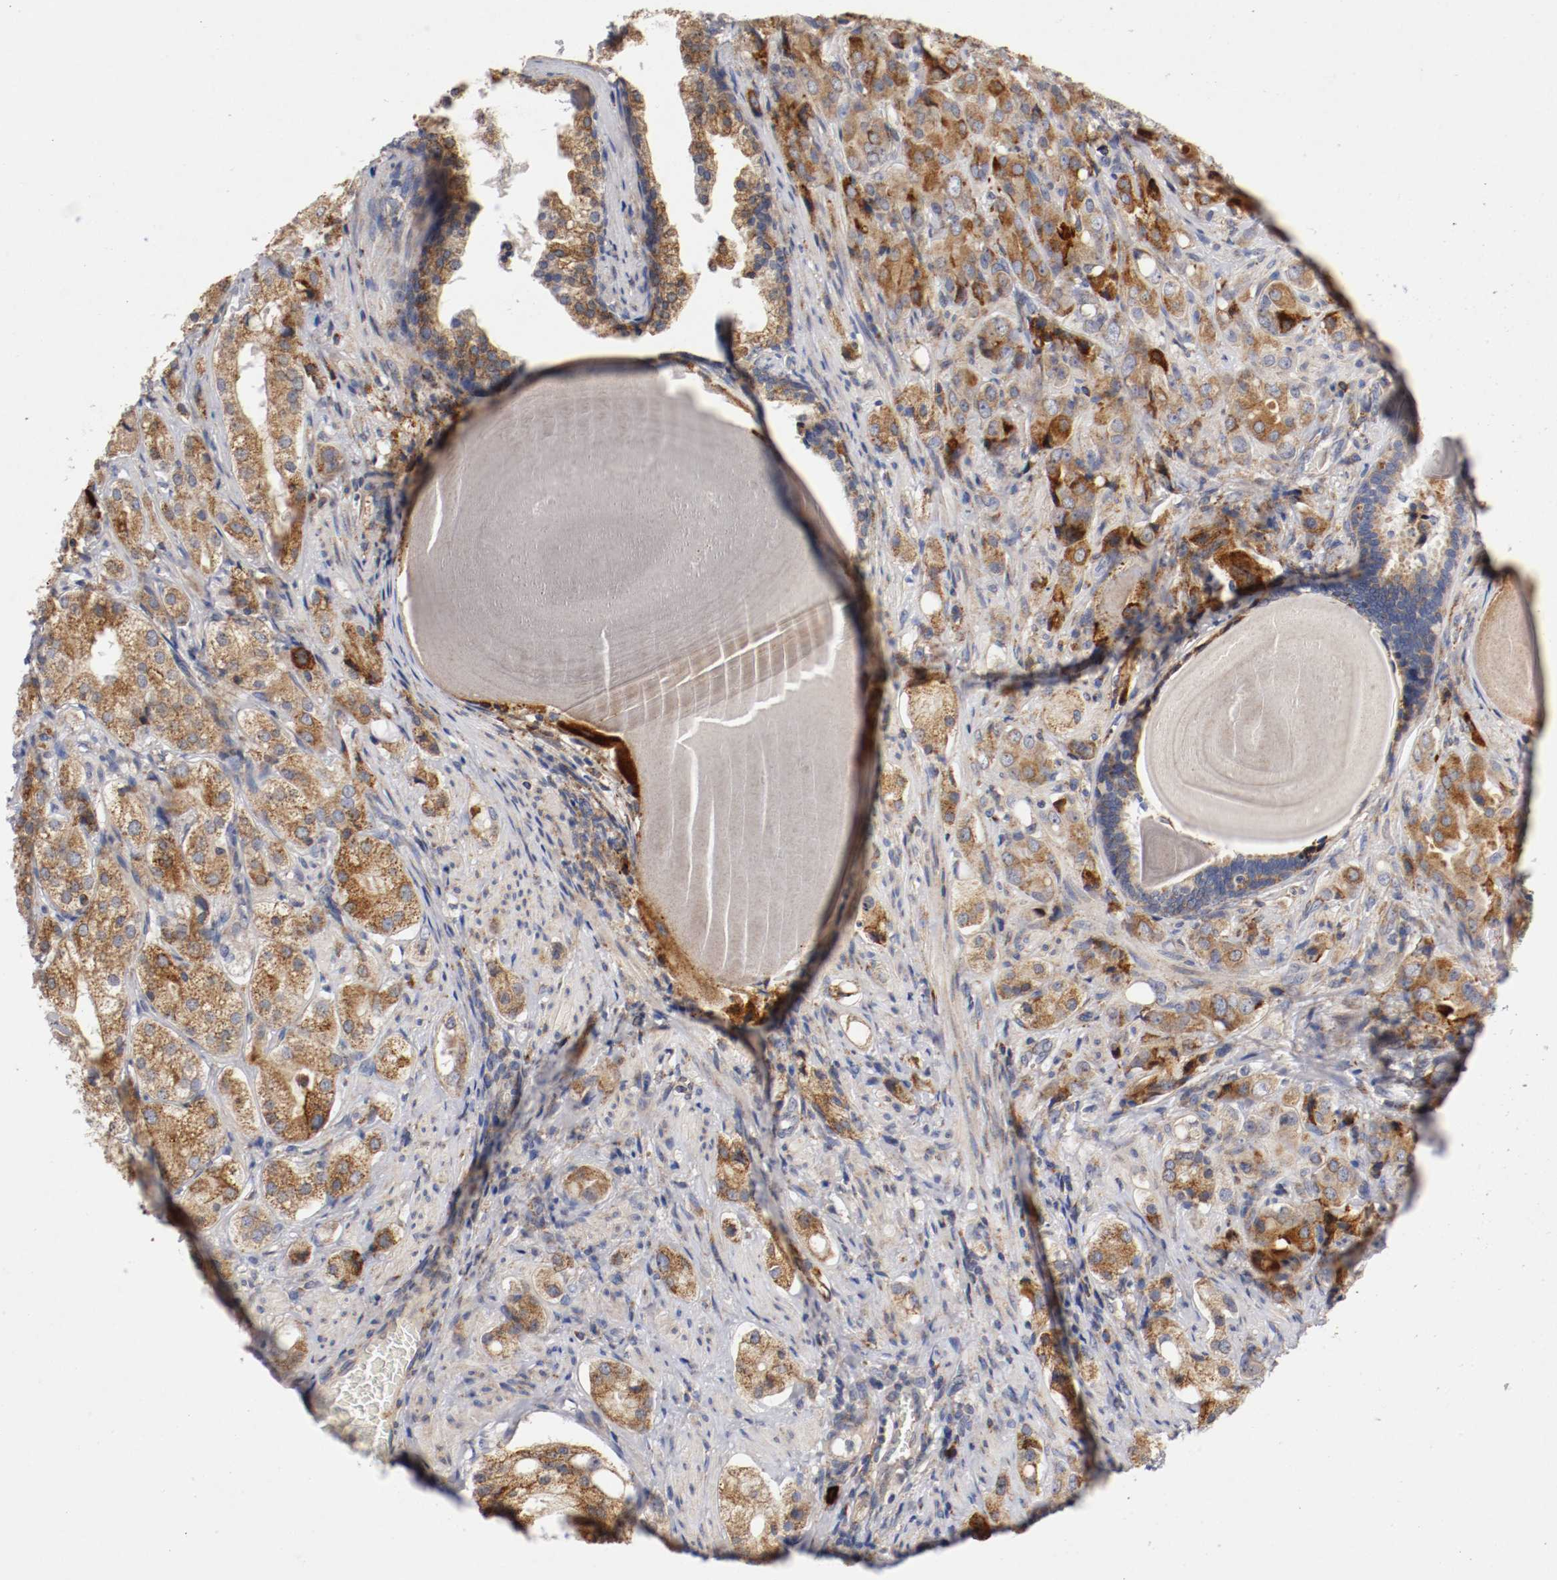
{"staining": {"intensity": "moderate", "quantity": ">75%", "location": "cytoplasmic/membranous"}, "tissue": "prostate cancer", "cell_type": "Tumor cells", "image_type": "cancer", "snomed": [{"axis": "morphology", "description": "Adenocarcinoma, High grade"}, {"axis": "topography", "description": "Prostate"}], "caption": "Prostate adenocarcinoma (high-grade) stained with DAB (3,3'-diaminobenzidine) immunohistochemistry shows medium levels of moderate cytoplasmic/membranous staining in approximately >75% of tumor cells.", "gene": "TRAF2", "patient": {"sex": "male", "age": 68}}